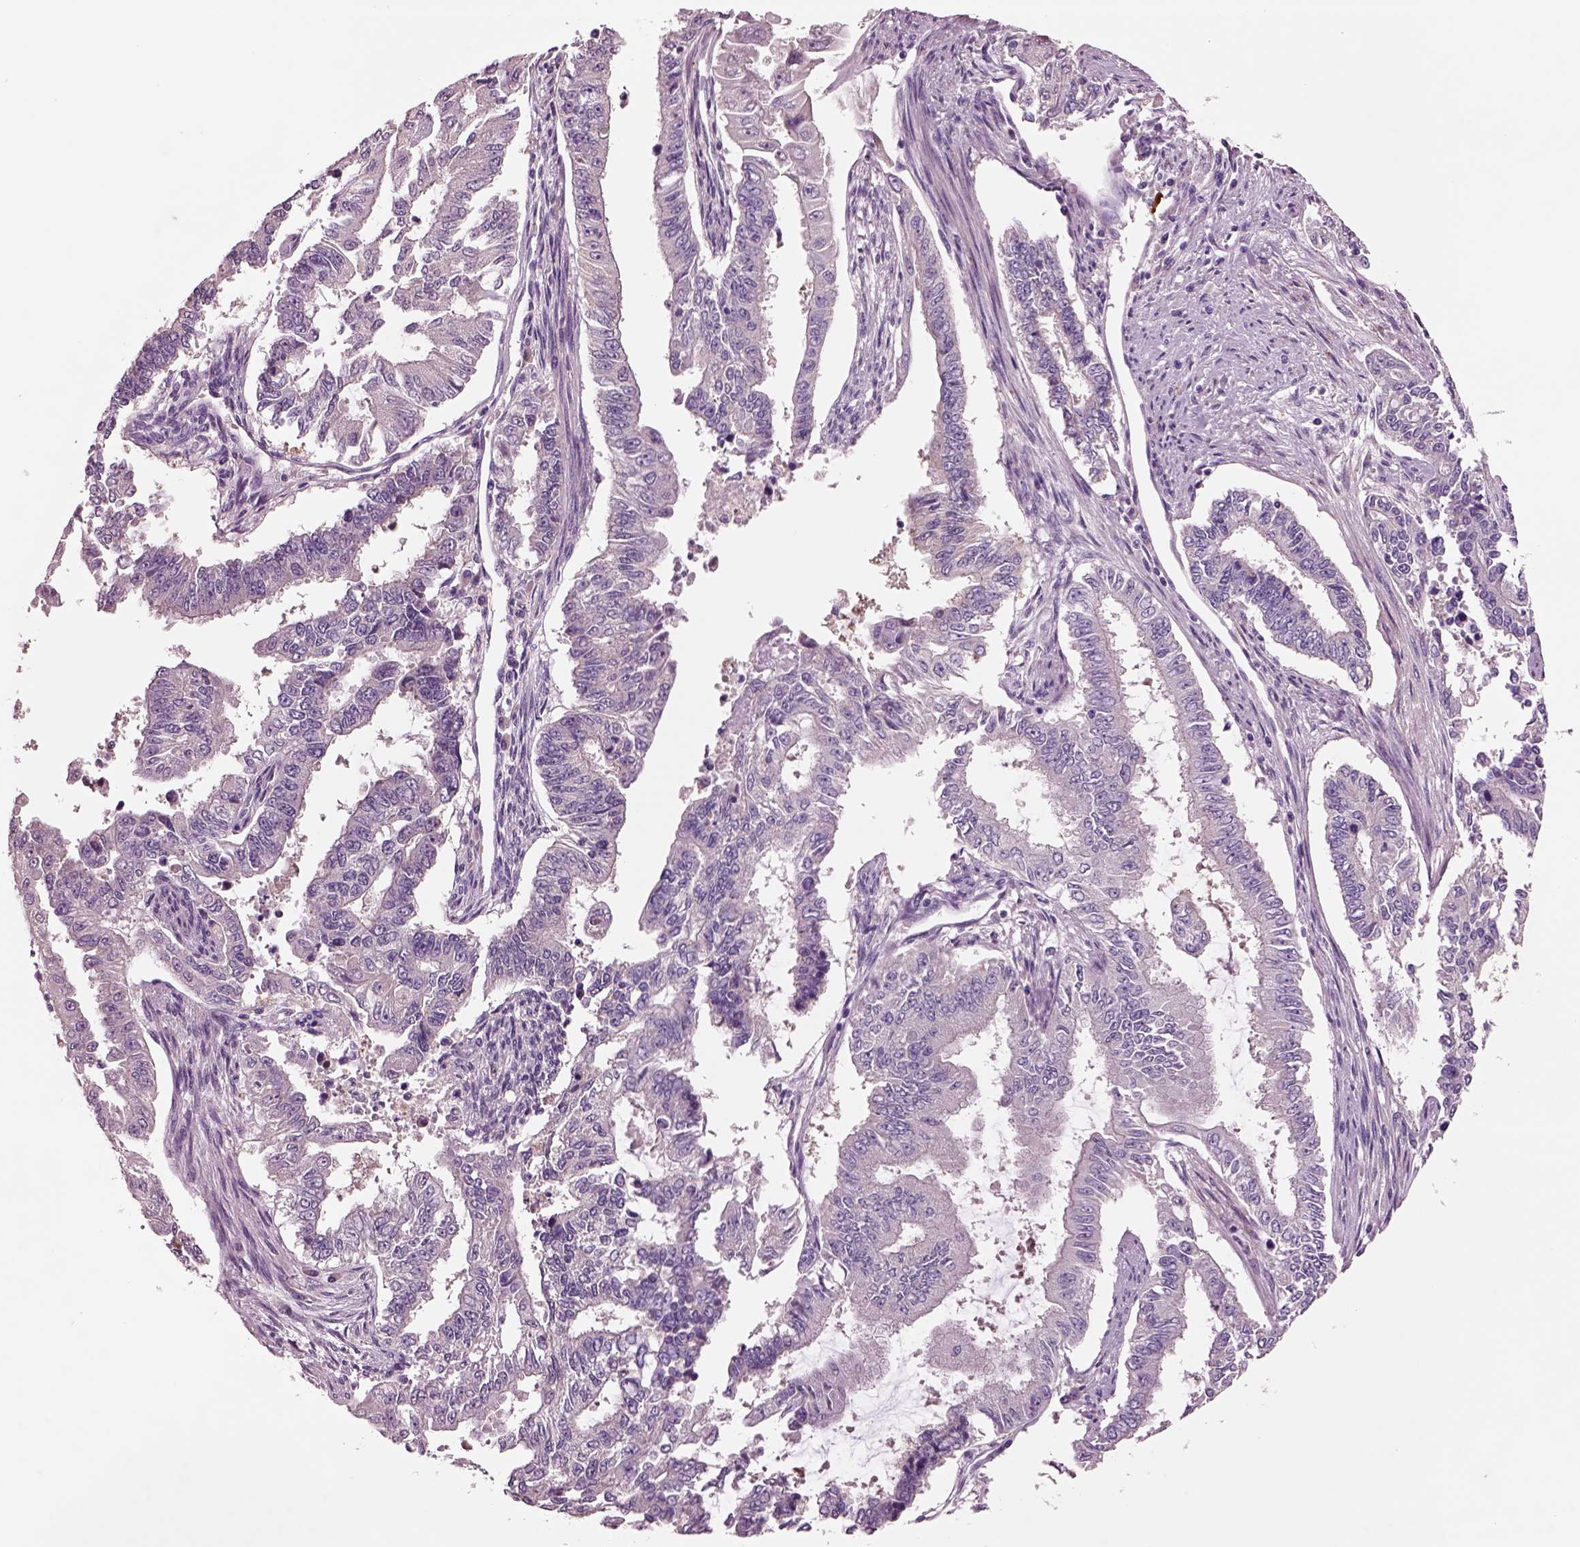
{"staining": {"intensity": "negative", "quantity": "none", "location": "none"}, "tissue": "endometrial cancer", "cell_type": "Tumor cells", "image_type": "cancer", "snomed": [{"axis": "morphology", "description": "Adenocarcinoma, NOS"}, {"axis": "topography", "description": "Uterus"}], "caption": "Tumor cells are negative for protein expression in human endometrial cancer.", "gene": "PLPP7", "patient": {"sex": "female", "age": 59}}